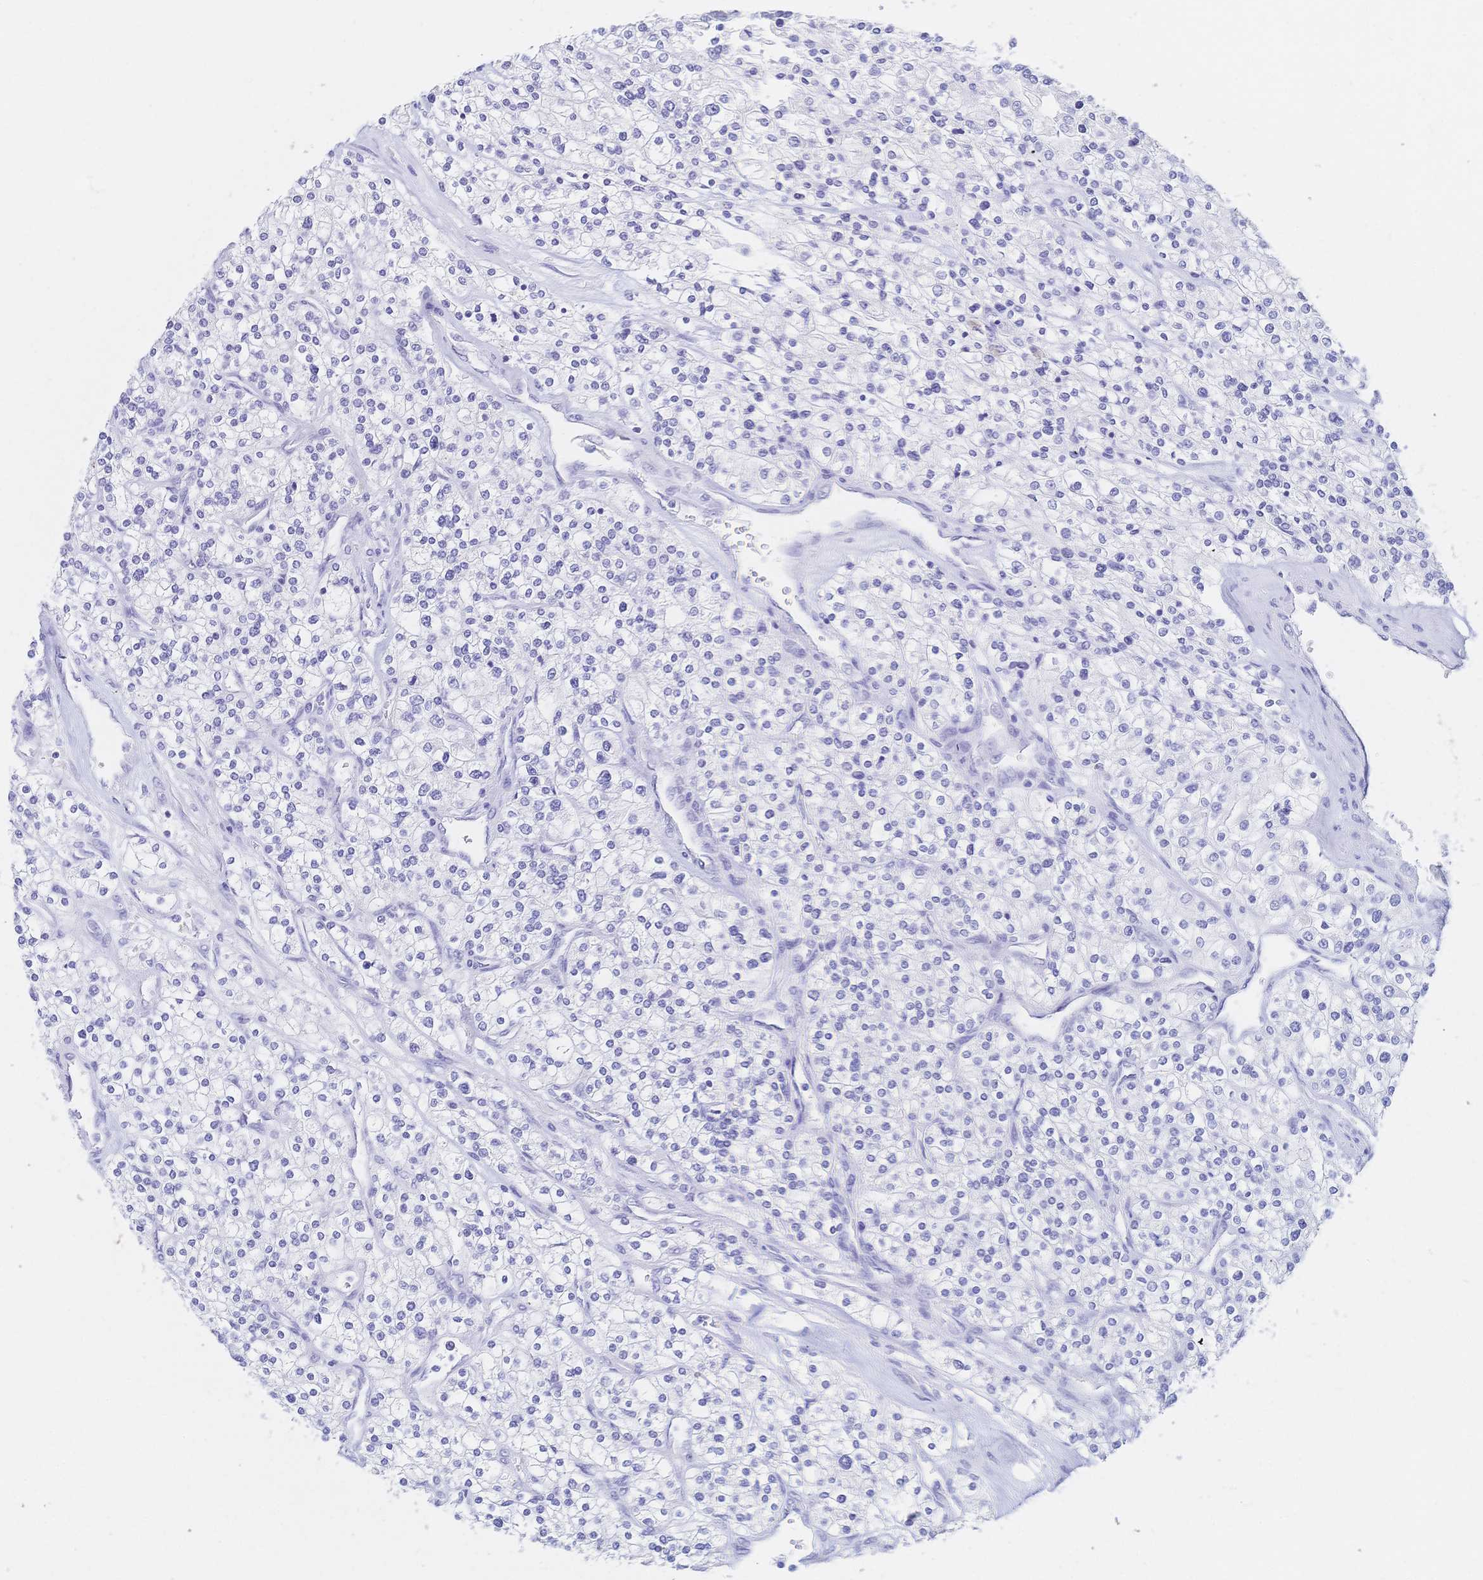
{"staining": {"intensity": "negative", "quantity": "none", "location": "none"}, "tissue": "renal cancer", "cell_type": "Tumor cells", "image_type": "cancer", "snomed": [{"axis": "morphology", "description": "Adenocarcinoma, NOS"}, {"axis": "topography", "description": "Kidney"}], "caption": "A high-resolution micrograph shows immunohistochemistry (IHC) staining of adenocarcinoma (renal), which reveals no significant expression in tumor cells.", "gene": "MEP1B", "patient": {"sex": "male", "age": 80}}